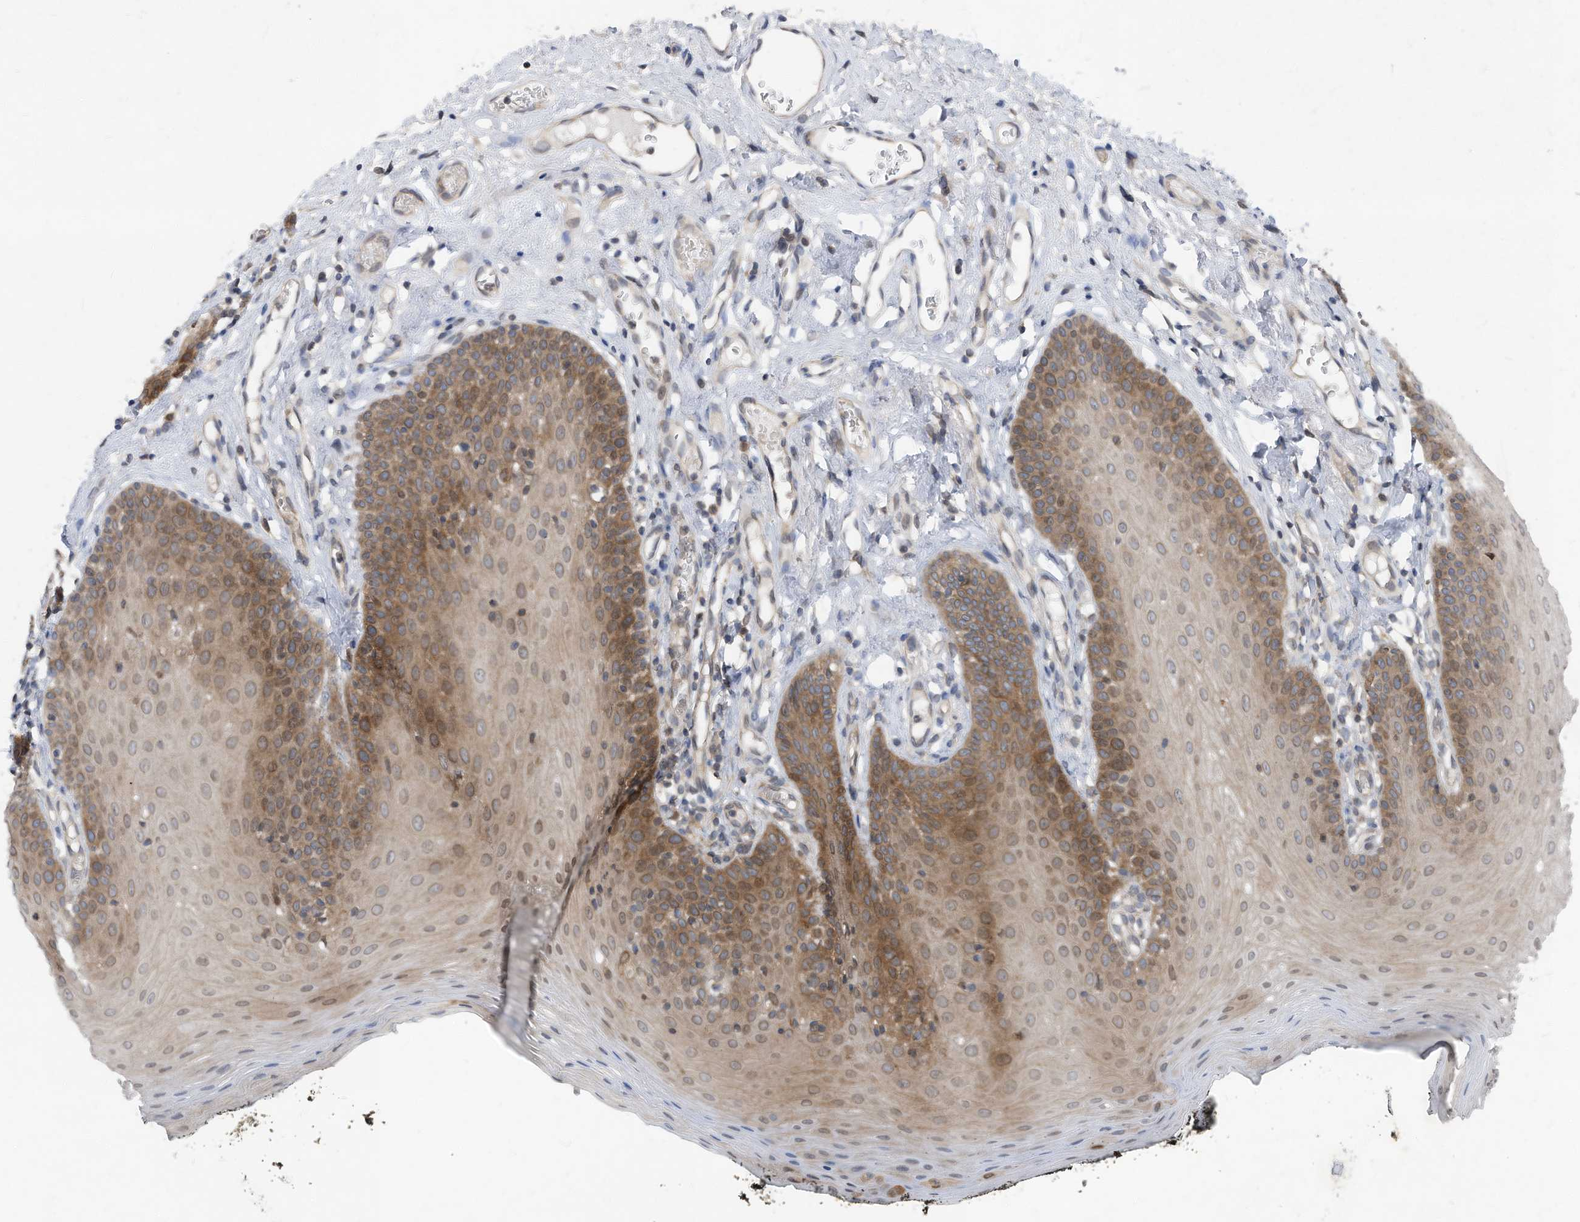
{"staining": {"intensity": "moderate", "quantity": "25%-75%", "location": "cytoplasmic/membranous,nuclear"}, "tissue": "oral mucosa", "cell_type": "Squamous epithelial cells", "image_type": "normal", "snomed": [{"axis": "morphology", "description": "Normal tissue, NOS"}, {"axis": "topography", "description": "Oral tissue"}], "caption": "Immunohistochemical staining of unremarkable human oral mucosa reveals moderate cytoplasmic/membranous,nuclear protein staining in approximately 25%-75% of squamous epithelial cells. (Brightfield microscopy of DAB IHC at high magnification).", "gene": "KPNB1", "patient": {"sex": "male", "age": 74}}